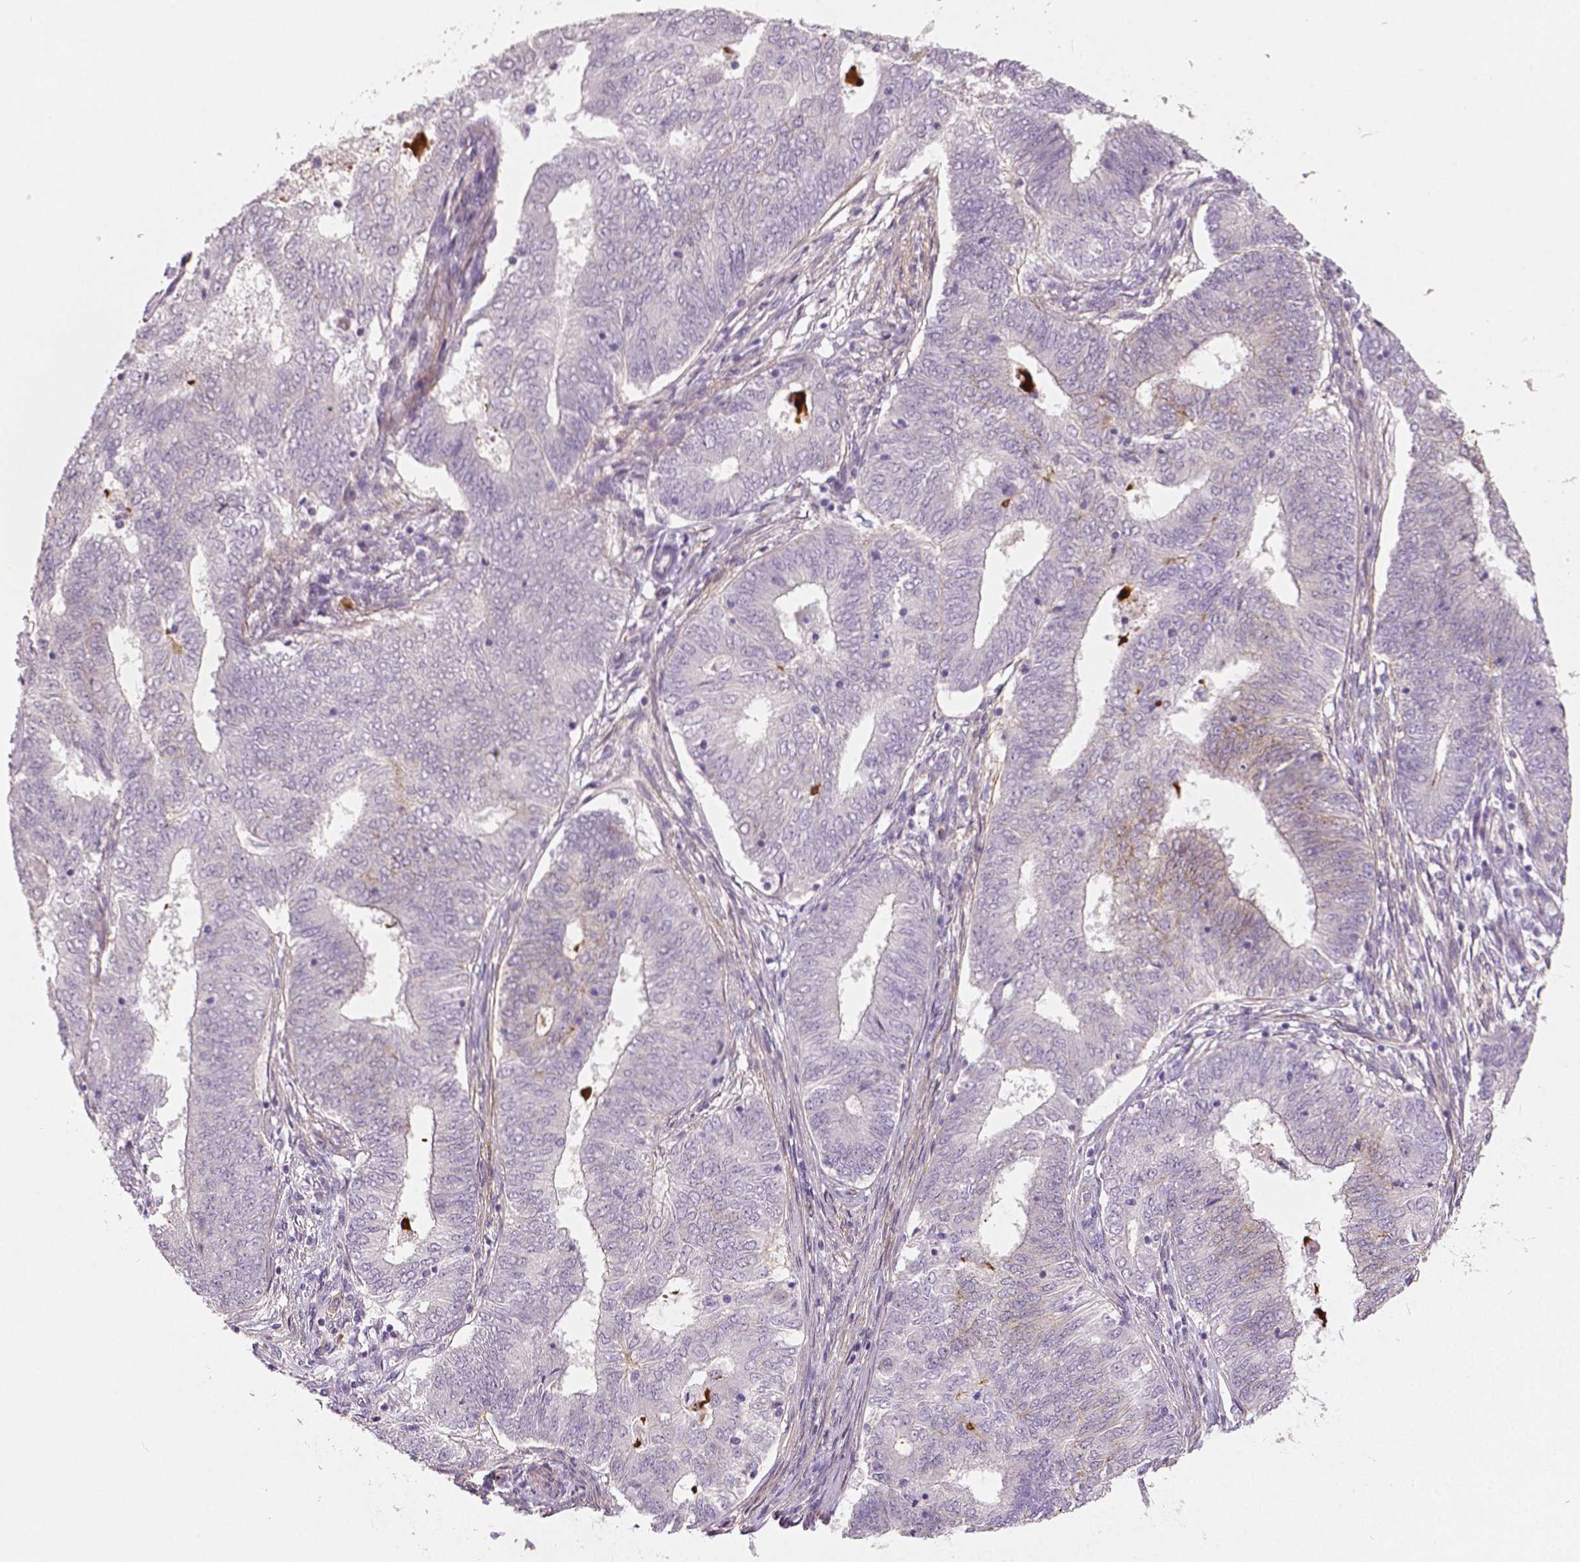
{"staining": {"intensity": "negative", "quantity": "none", "location": "none"}, "tissue": "endometrial cancer", "cell_type": "Tumor cells", "image_type": "cancer", "snomed": [{"axis": "morphology", "description": "Adenocarcinoma, NOS"}, {"axis": "topography", "description": "Endometrium"}], "caption": "High power microscopy photomicrograph of an immunohistochemistry (IHC) image of endometrial adenocarcinoma, revealing no significant staining in tumor cells.", "gene": "FLT1", "patient": {"sex": "female", "age": 62}}